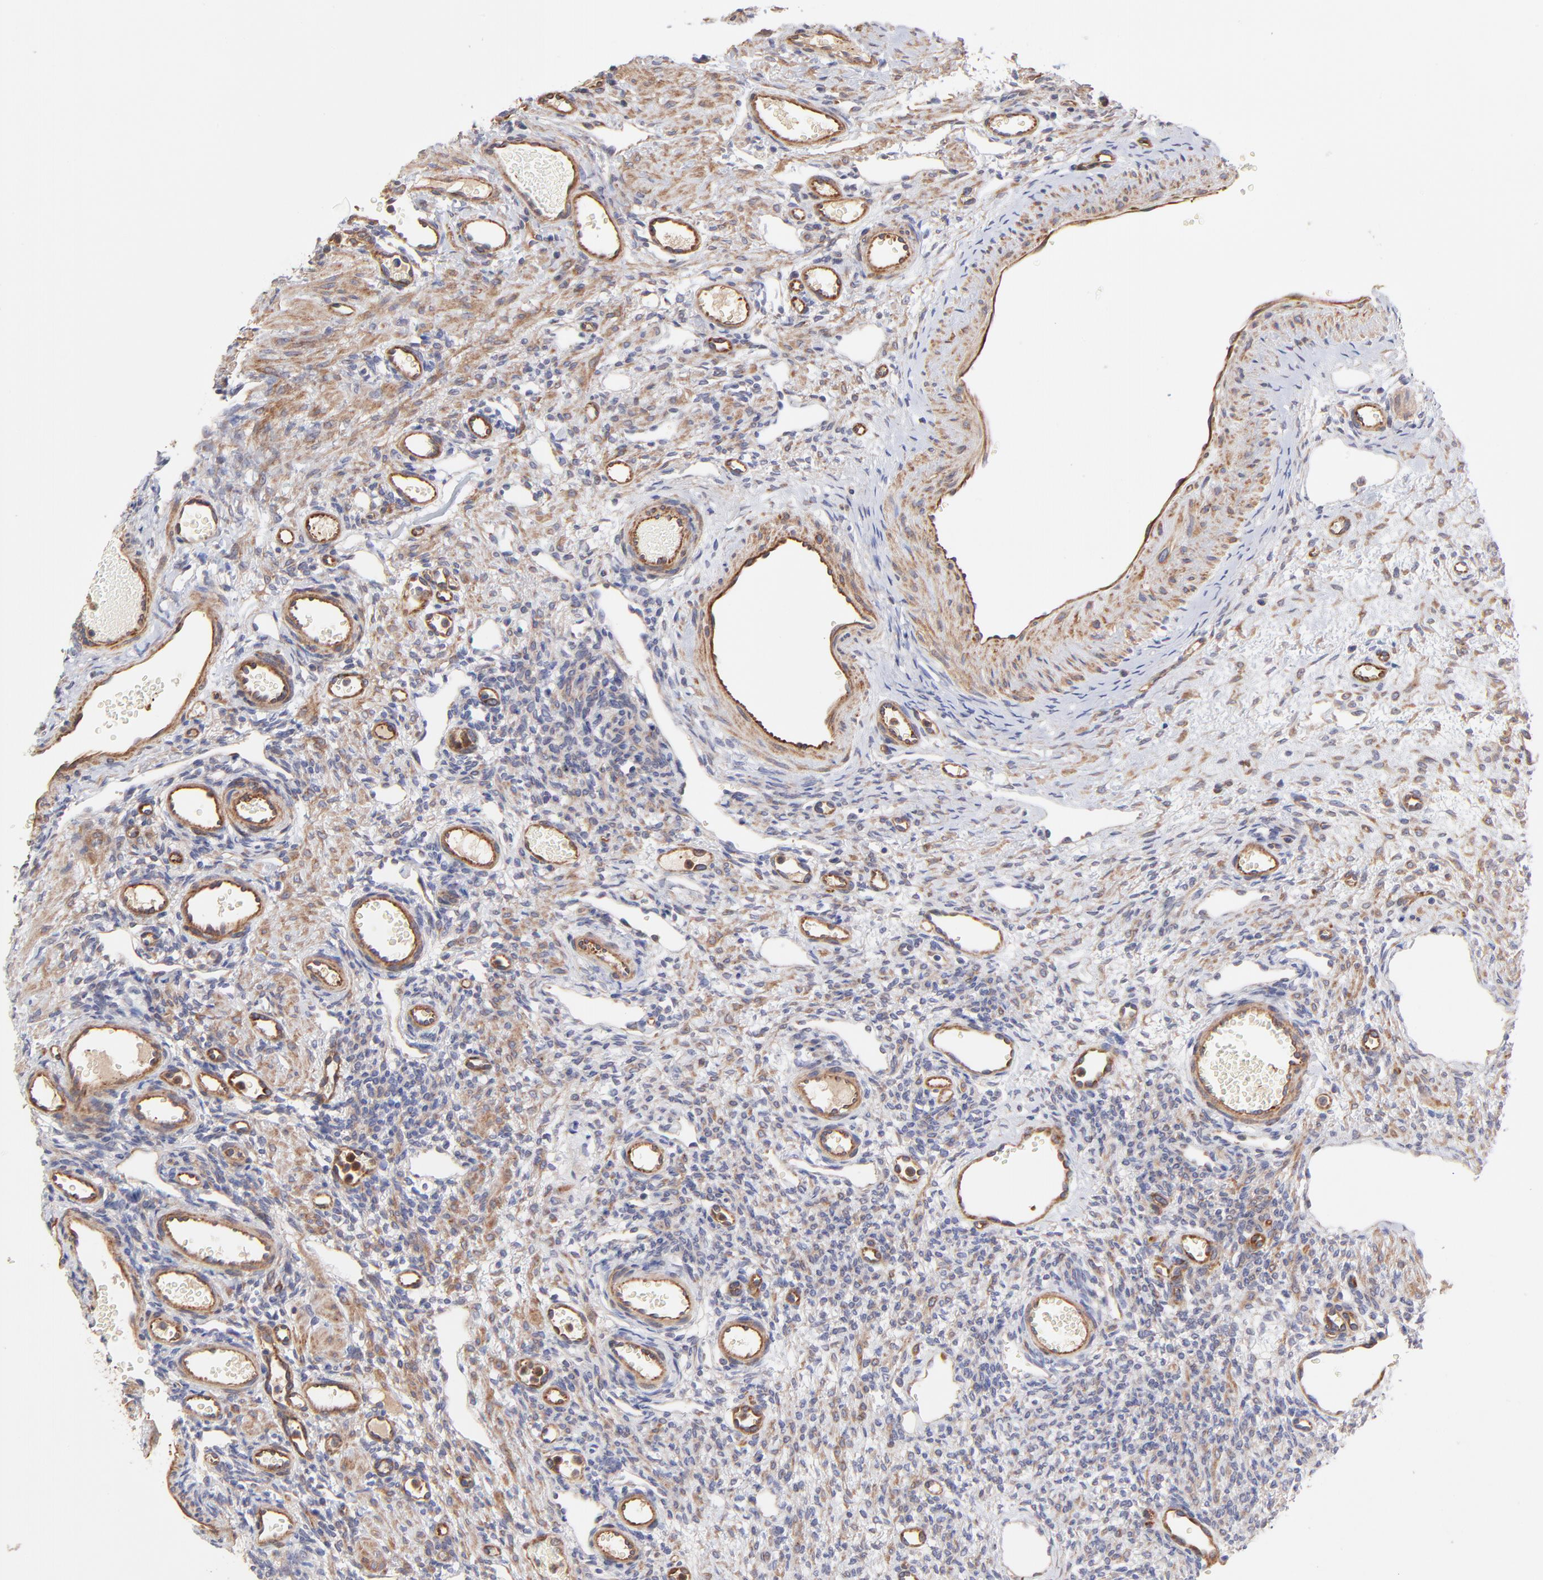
{"staining": {"intensity": "strong", "quantity": ">75%", "location": "cytoplasmic/membranous"}, "tissue": "ovary", "cell_type": "Follicle cells", "image_type": "normal", "snomed": [{"axis": "morphology", "description": "Normal tissue, NOS"}, {"axis": "topography", "description": "Ovary"}], "caption": "DAB immunohistochemical staining of normal human ovary demonstrates strong cytoplasmic/membranous protein staining in about >75% of follicle cells.", "gene": "ASB7", "patient": {"sex": "female", "age": 33}}